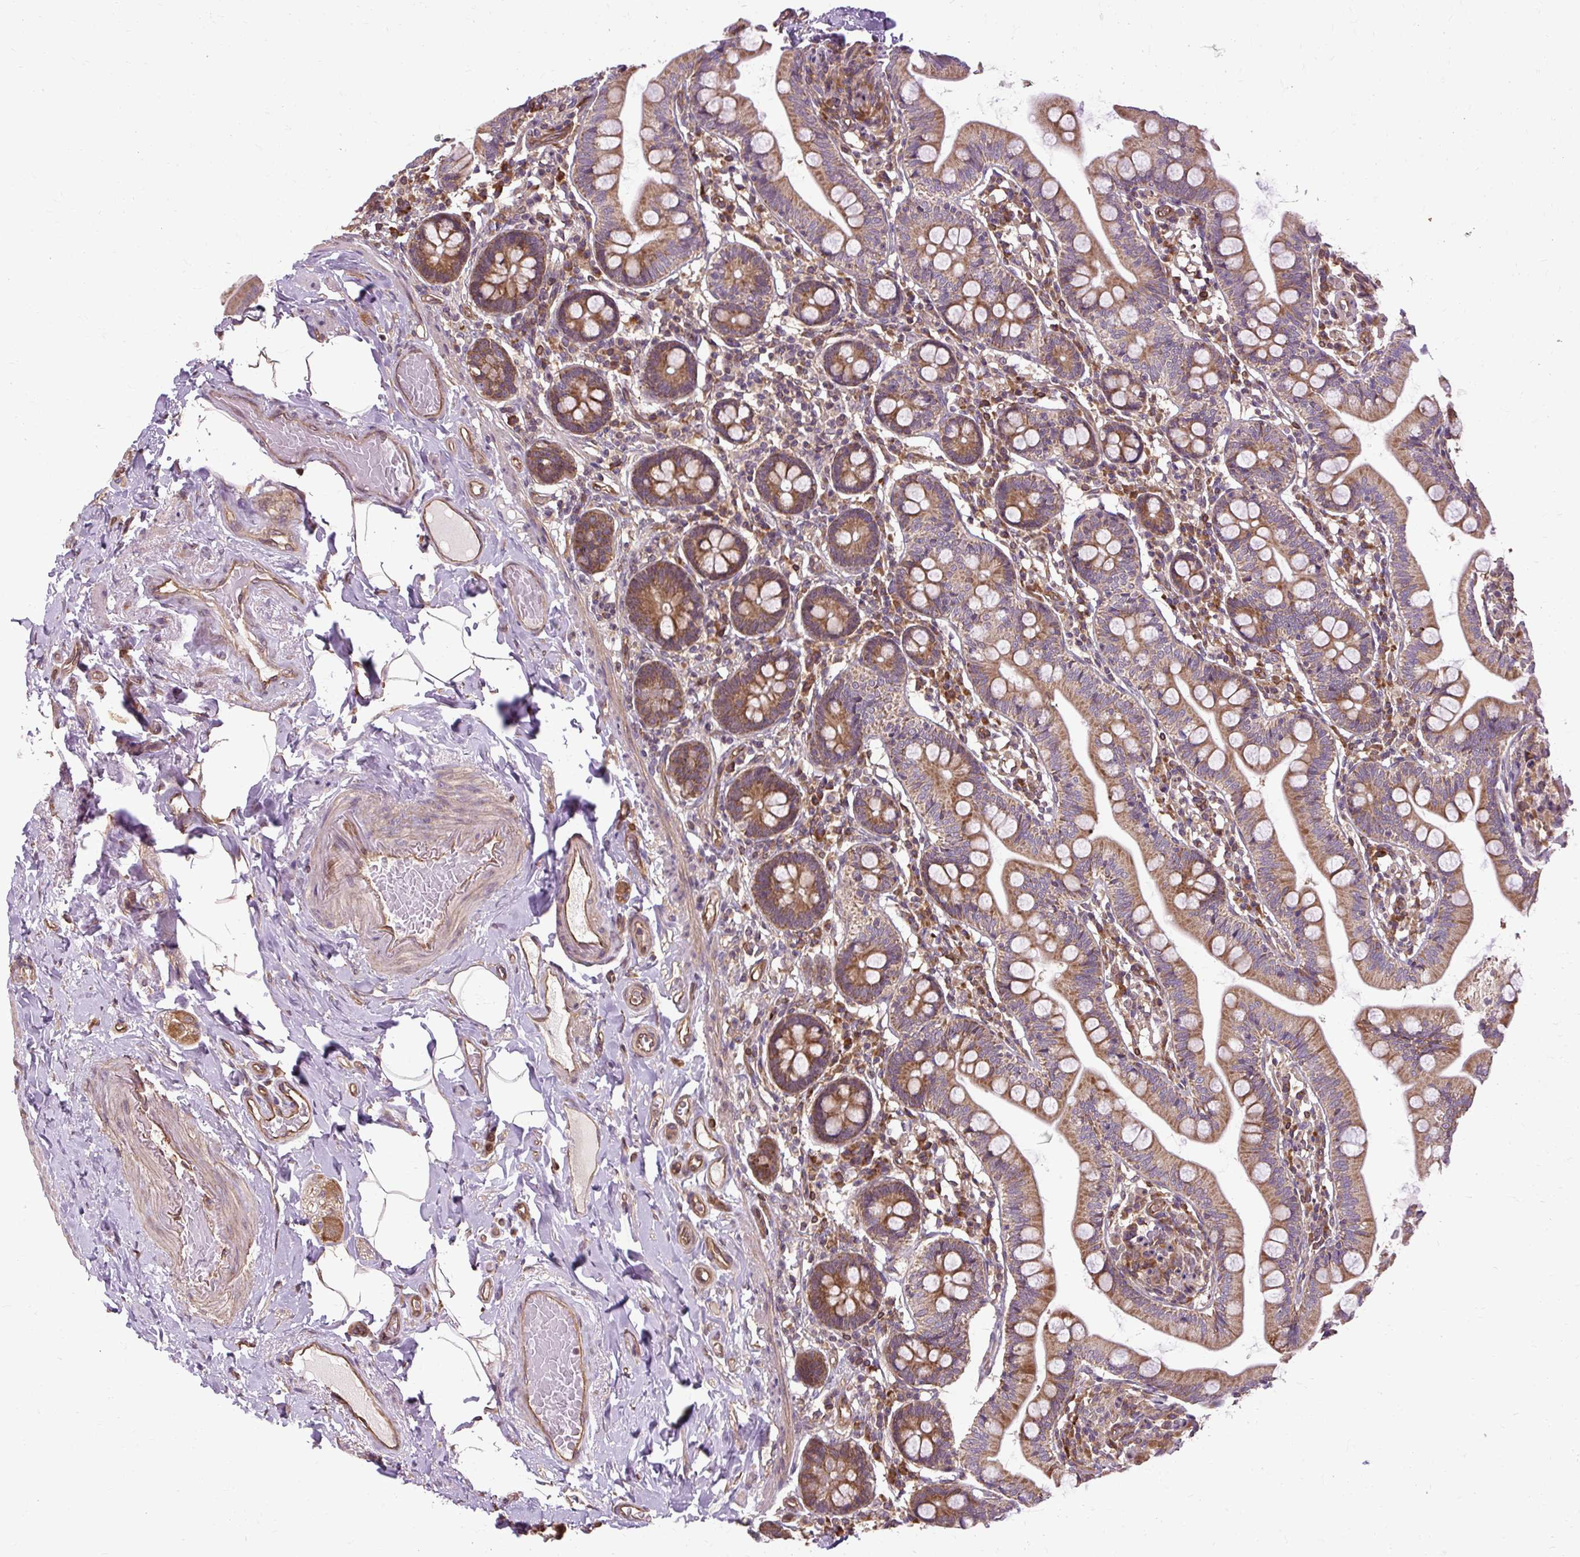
{"staining": {"intensity": "moderate", "quantity": ">75%", "location": "cytoplasmic/membranous"}, "tissue": "small intestine", "cell_type": "Glandular cells", "image_type": "normal", "snomed": [{"axis": "morphology", "description": "Normal tissue, NOS"}, {"axis": "topography", "description": "Small intestine"}], "caption": "A histopathology image of human small intestine stained for a protein exhibits moderate cytoplasmic/membranous brown staining in glandular cells. (IHC, brightfield microscopy, high magnification).", "gene": "FLRT1", "patient": {"sex": "female", "age": 64}}